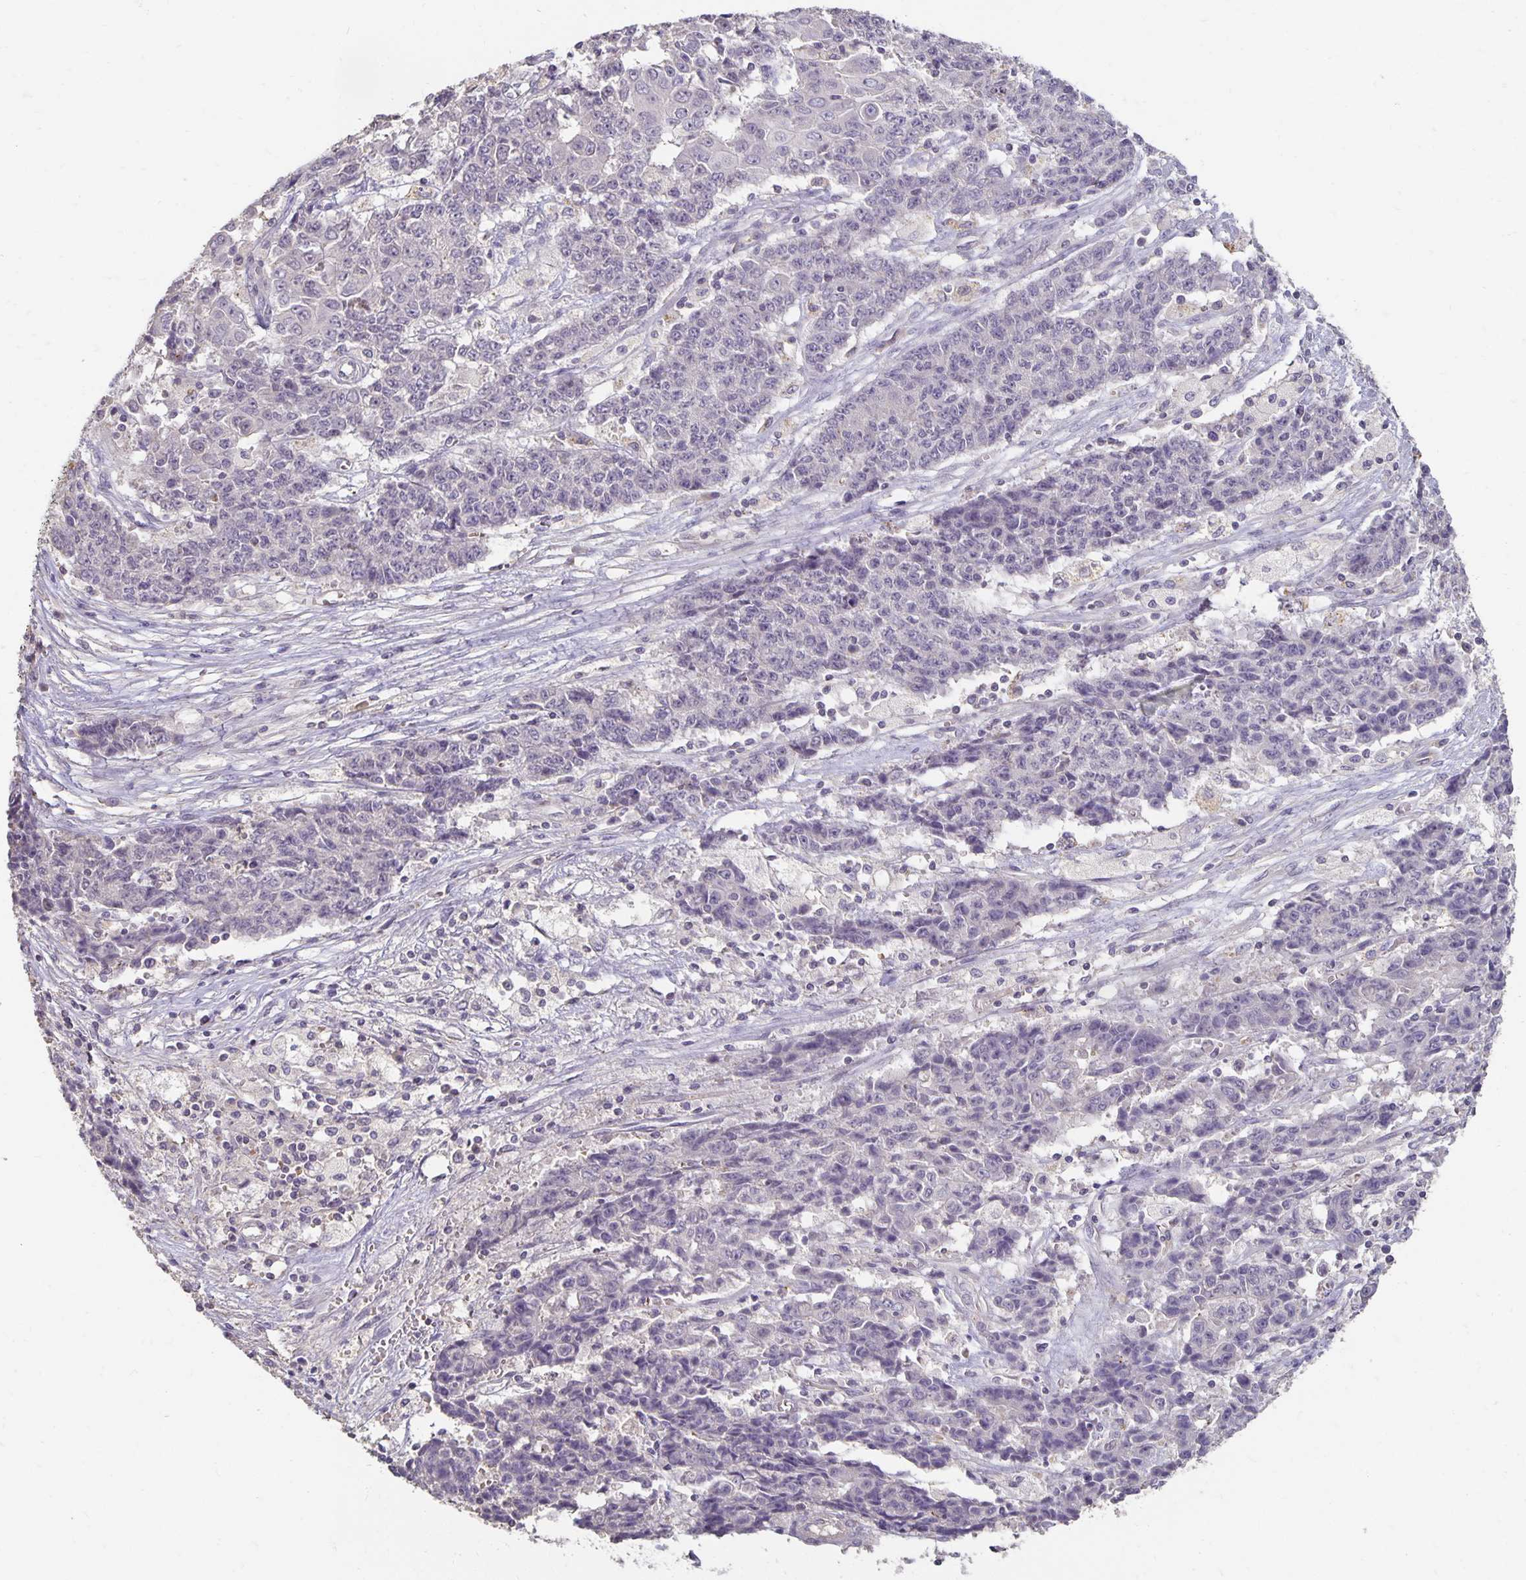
{"staining": {"intensity": "negative", "quantity": "none", "location": "none"}, "tissue": "ovarian cancer", "cell_type": "Tumor cells", "image_type": "cancer", "snomed": [{"axis": "morphology", "description": "Carcinoma, endometroid"}, {"axis": "topography", "description": "Ovary"}], "caption": "The histopathology image demonstrates no significant expression in tumor cells of ovarian cancer.", "gene": "CST6", "patient": {"sex": "female", "age": 42}}